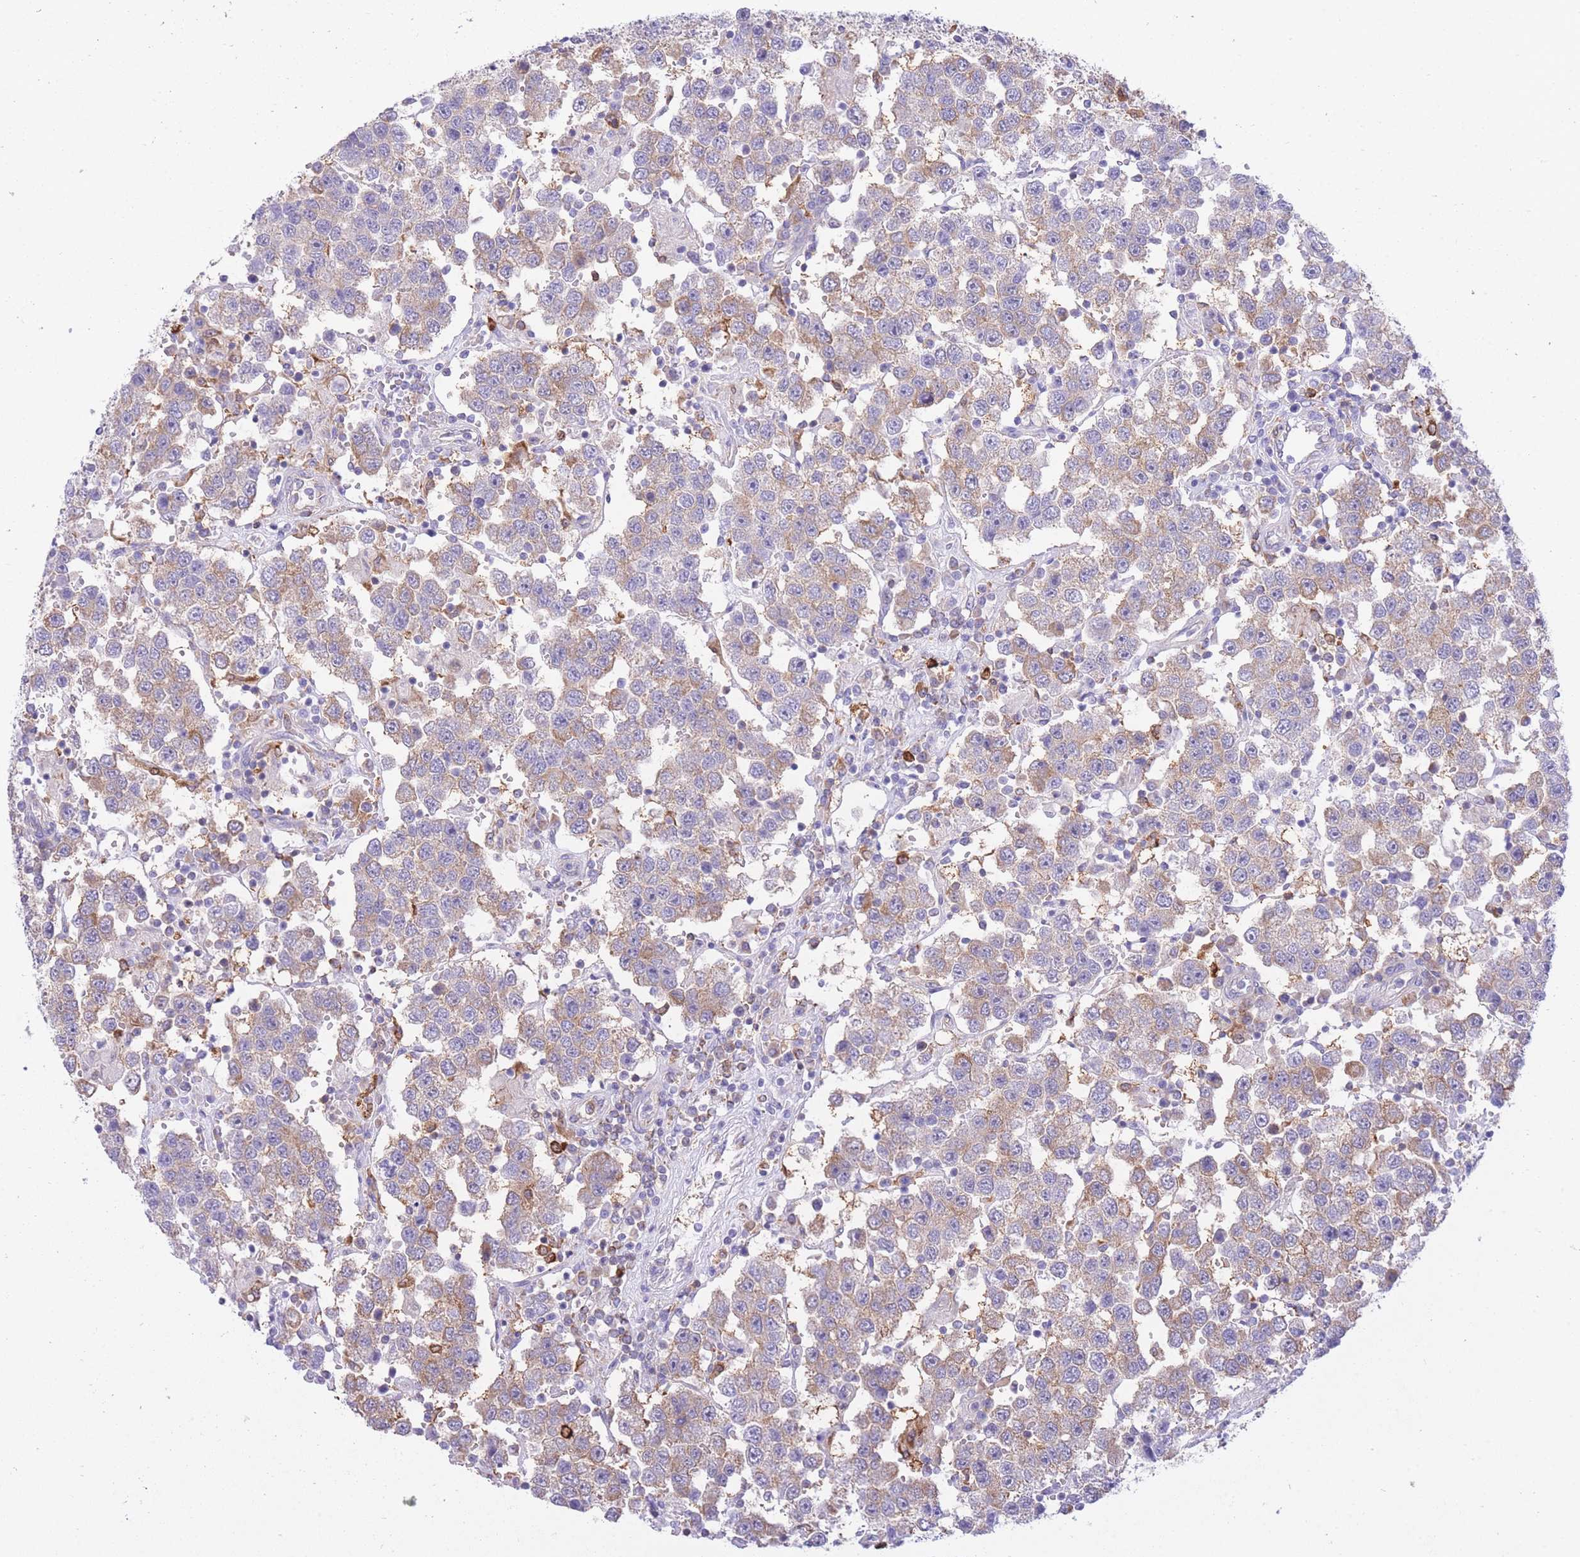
{"staining": {"intensity": "weak", "quantity": "25%-75%", "location": "cytoplasmic/membranous"}, "tissue": "testis cancer", "cell_type": "Tumor cells", "image_type": "cancer", "snomed": [{"axis": "morphology", "description": "Seminoma, NOS"}, {"axis": "topography", "description": "Testis"}], "caption": "A histopathology image of testis seminoma stained for a protein demonstrates weak cytoplasmic/membranous brown staining in tumor cells.", "gene": "NAMPT", "patient": {"sex": "male", "age": 37}}